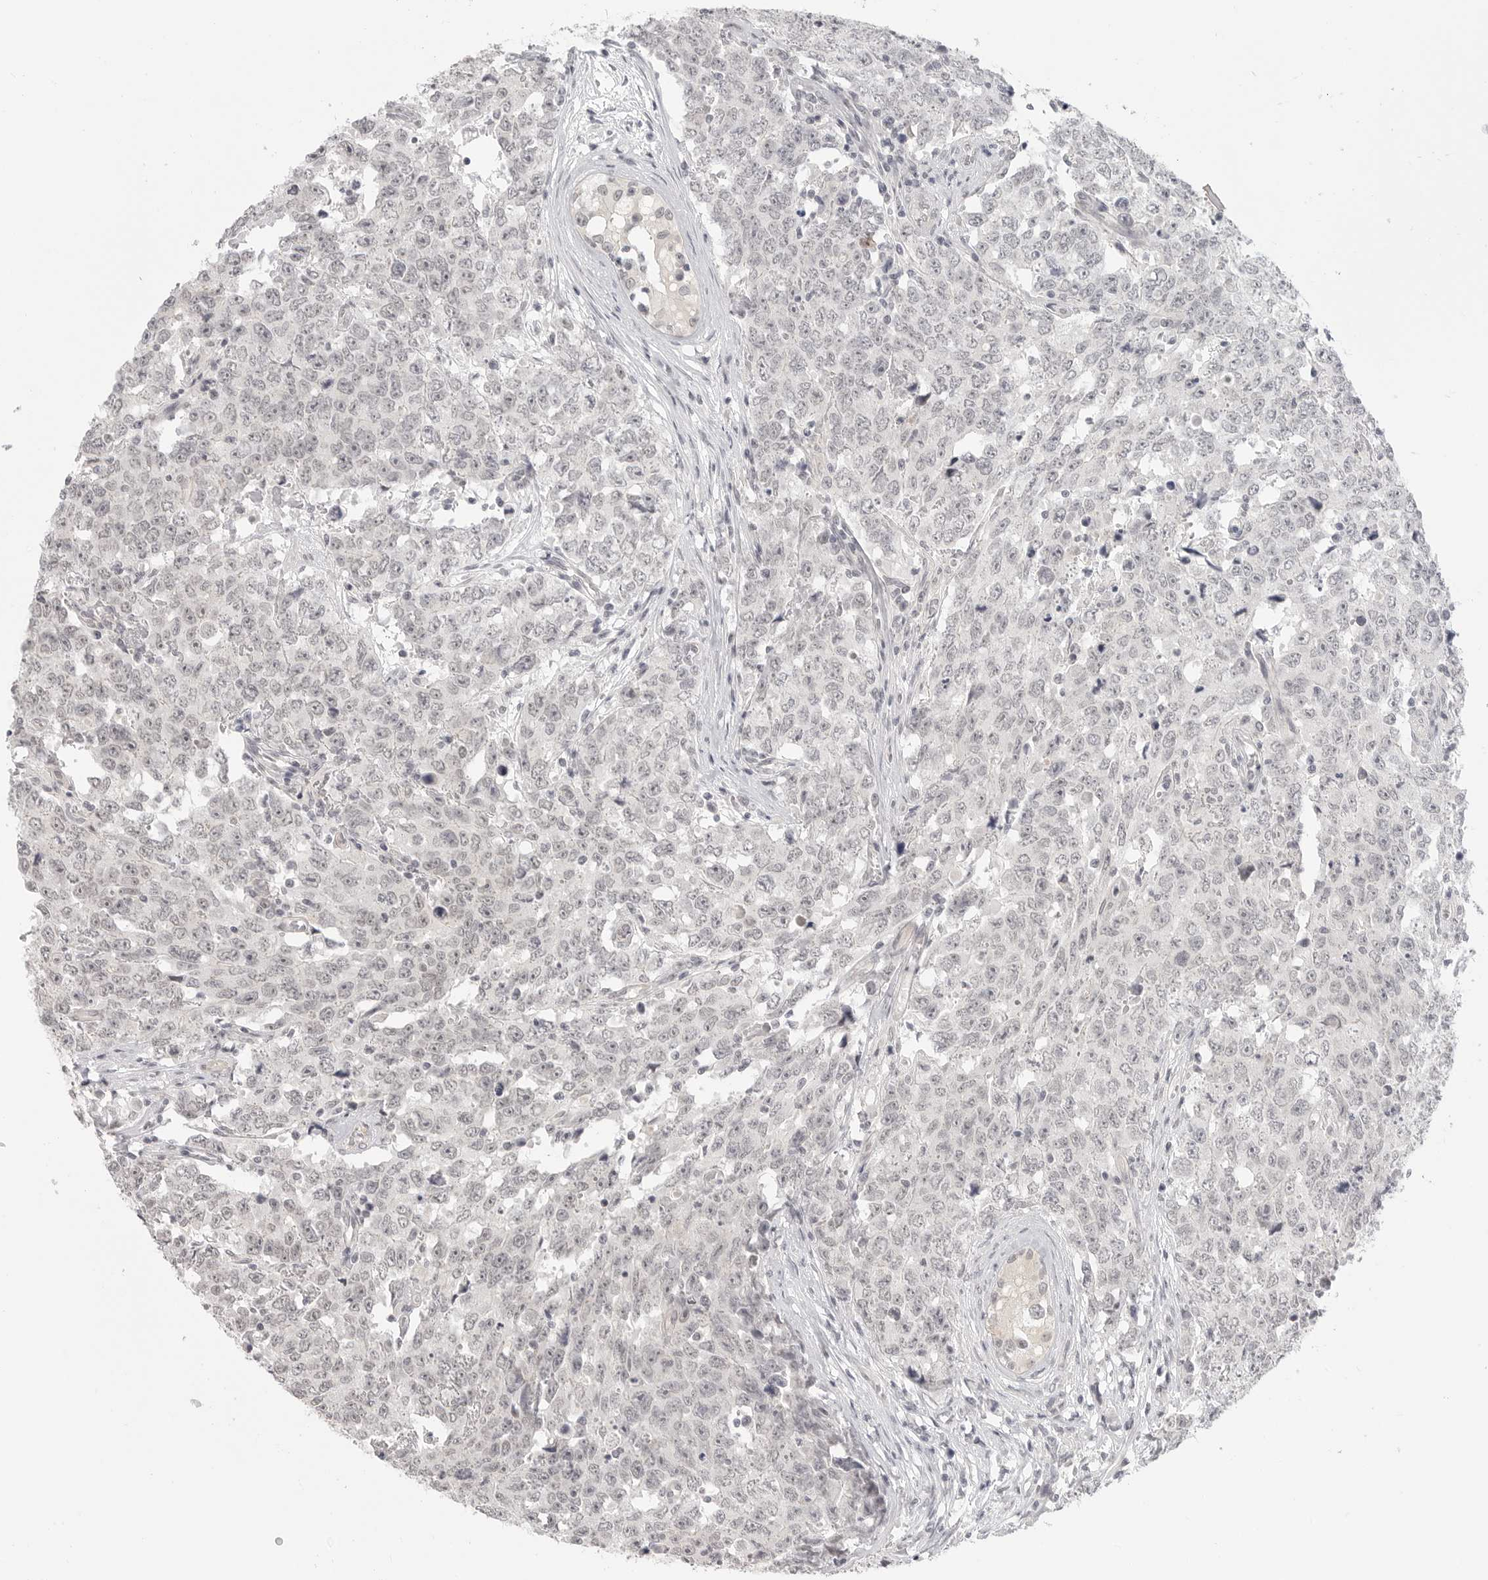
{"staining": {"intensity": "negative", "quantity": "none", "location": "none"}, "tissue": "testis cancer", "cell_type": "Tumor cells", "image_type": "cancer", "snomed": [{"axis": "morphology", "description": "Carcinoma, Embryonal, NOS"}, {"axis": "topography", "description": "Testis"}], "caption": "Immunohistochemical staining of human testis embryonal carcinoma reveals no significant expression in tumor cells.", "gene": "KLK11", "patient": {"sex": "male", "age": 28}}